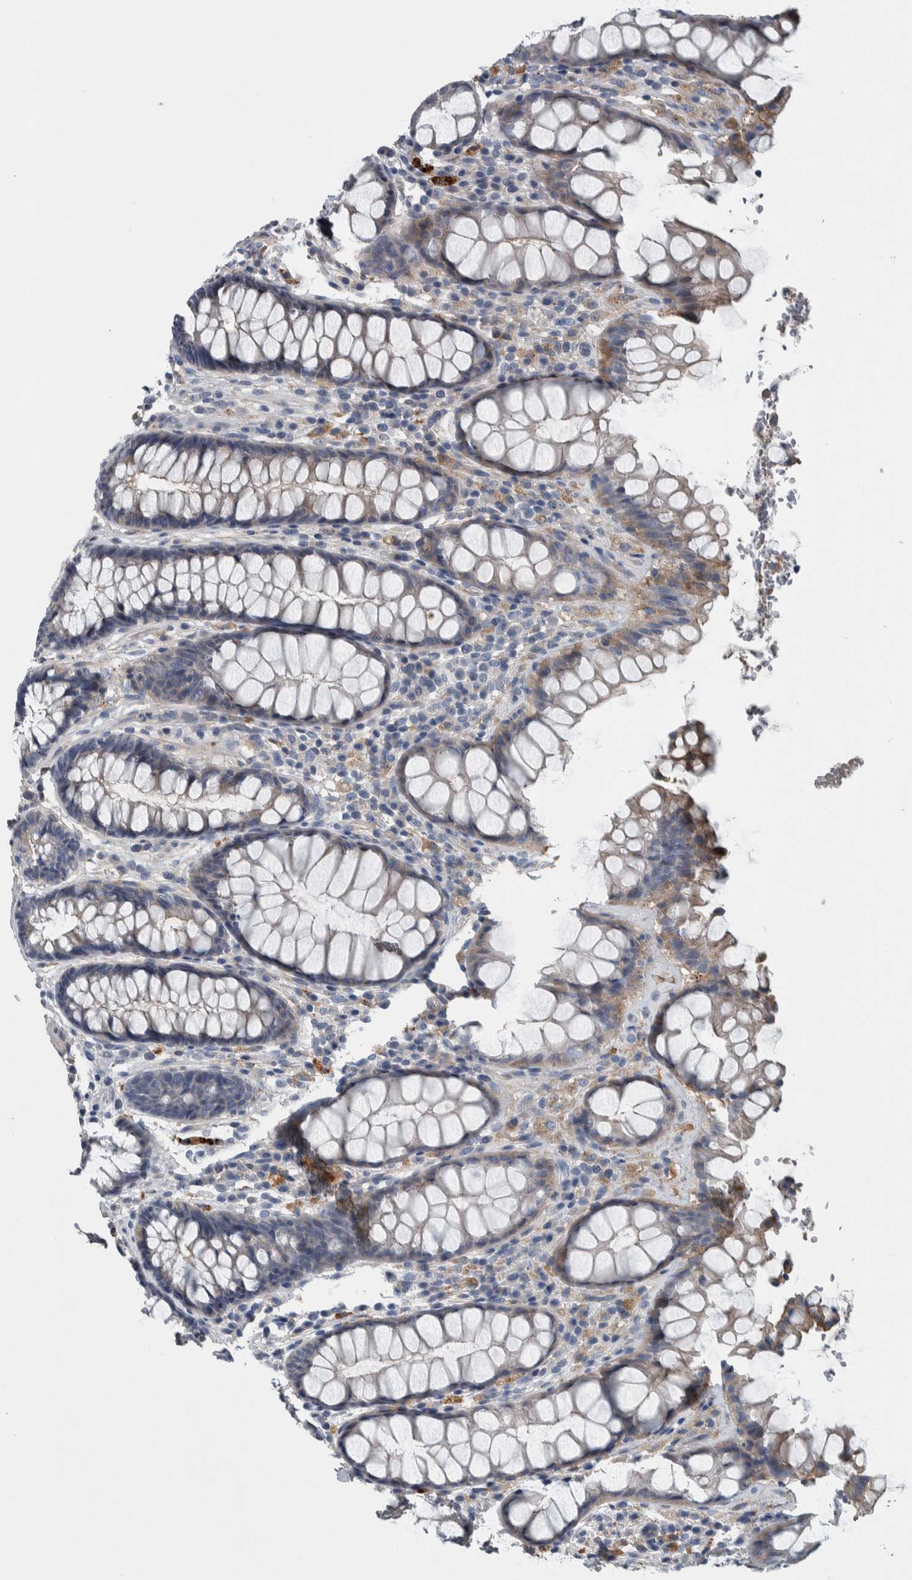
{"staining": {"intensity": "moderate", "quantity": "25%-75%", "location": "cytoplasmic/membranous"}, "tissue": "rectum", "cell_type": "Glandular cells", "image_type": "normal", "snomed": [{"axis": "morphology", "description": "Normal tissue, NOS"}, {"axis": "topography", "description": "Rectum"}], "caption": "Immunohistochemistry (IHC) of benign human rectum exhibits medium levels of moderate cytoplasmic/membranous positivity in about 25%-75% of glandular cells.", "gene": "SERPINC1", "patient": {"sex": "male", "age": 64}}